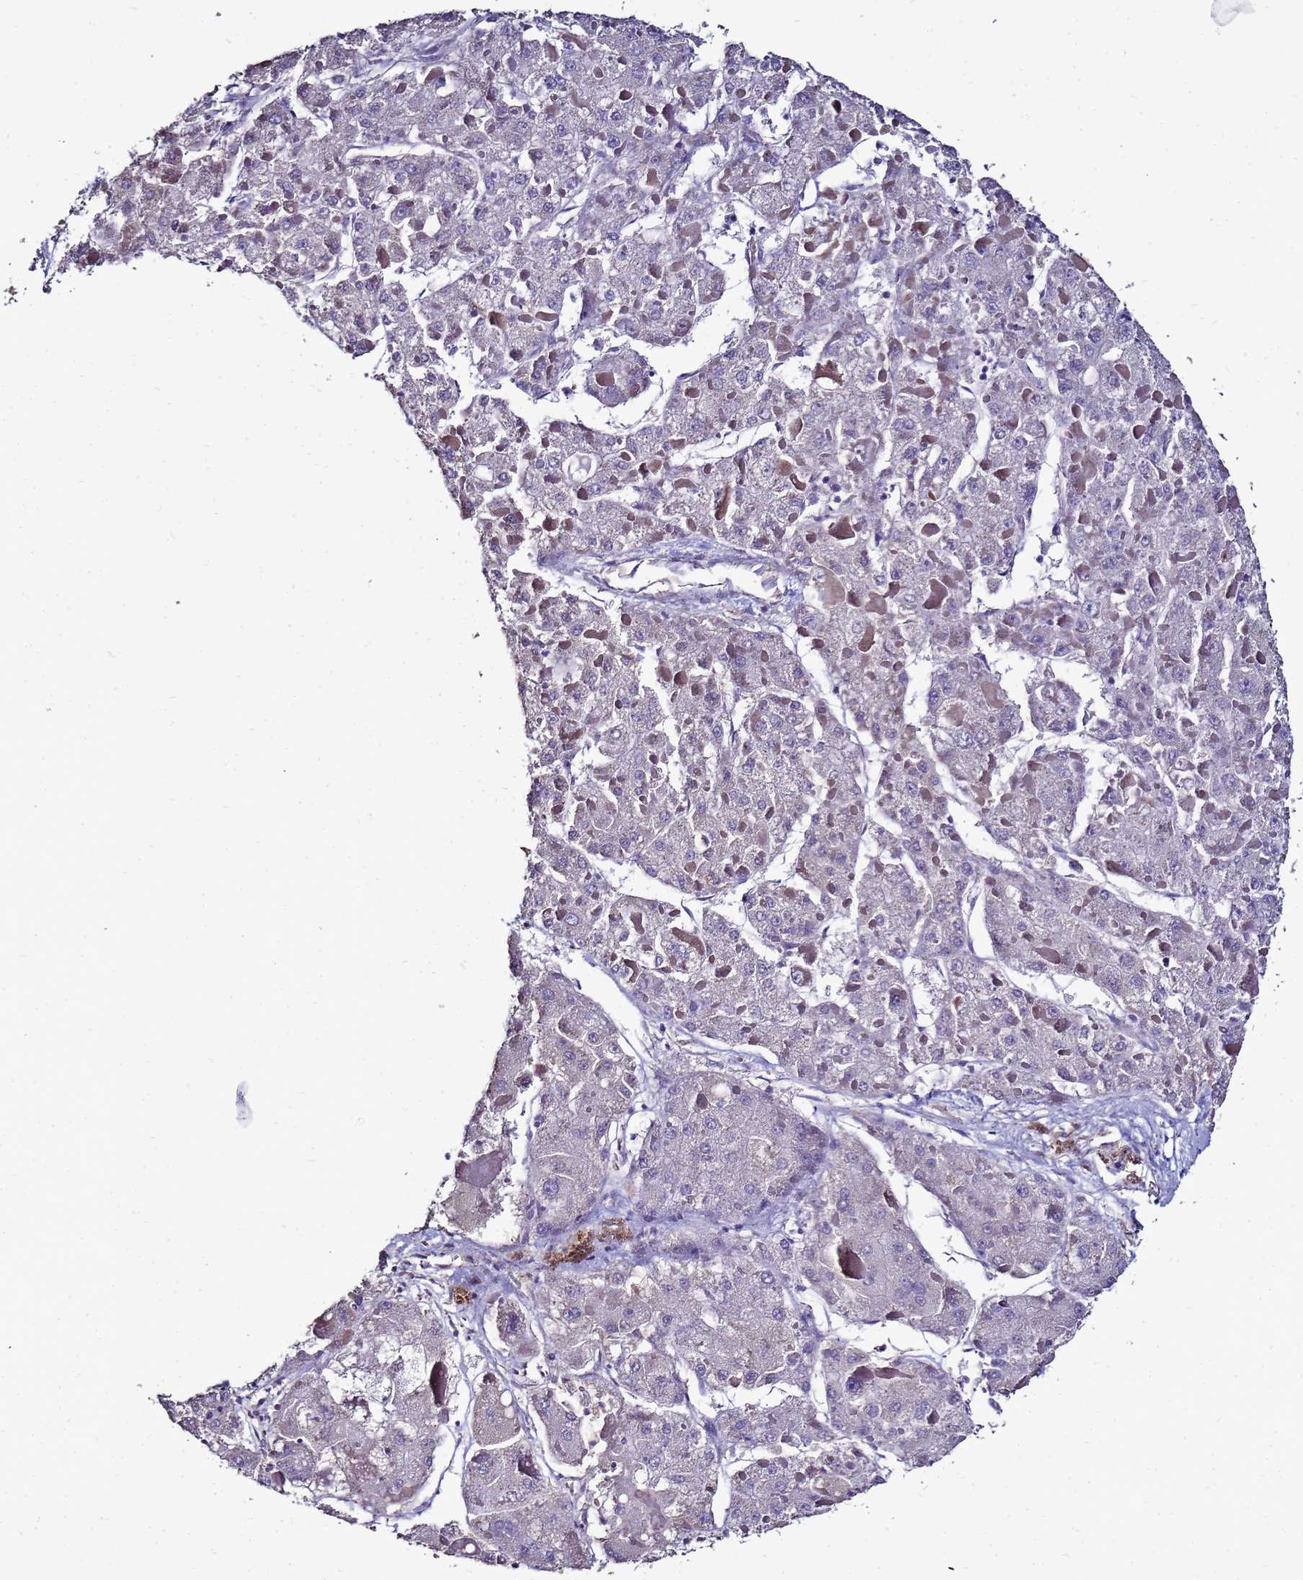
{"staining": {"intensity": "negative", "quantity": "none", "location": "none"}, "tissue": "liver cancer", "cell_type": "Tumor cells", "image_type": "cancer", "snomed": [{"axis": "morphology", "description": "Carcinoma, Hepatocellular, NOS"}, {"axis": "topography", "description": "Liver"}], "caption": "Human hepatocellular carcinoma (liver) stained for a protein using immunohistochemistry displays no expression in tumor cells.", "gene": "ENOPH1", "patient": {"sex": "female", "age": 73}}